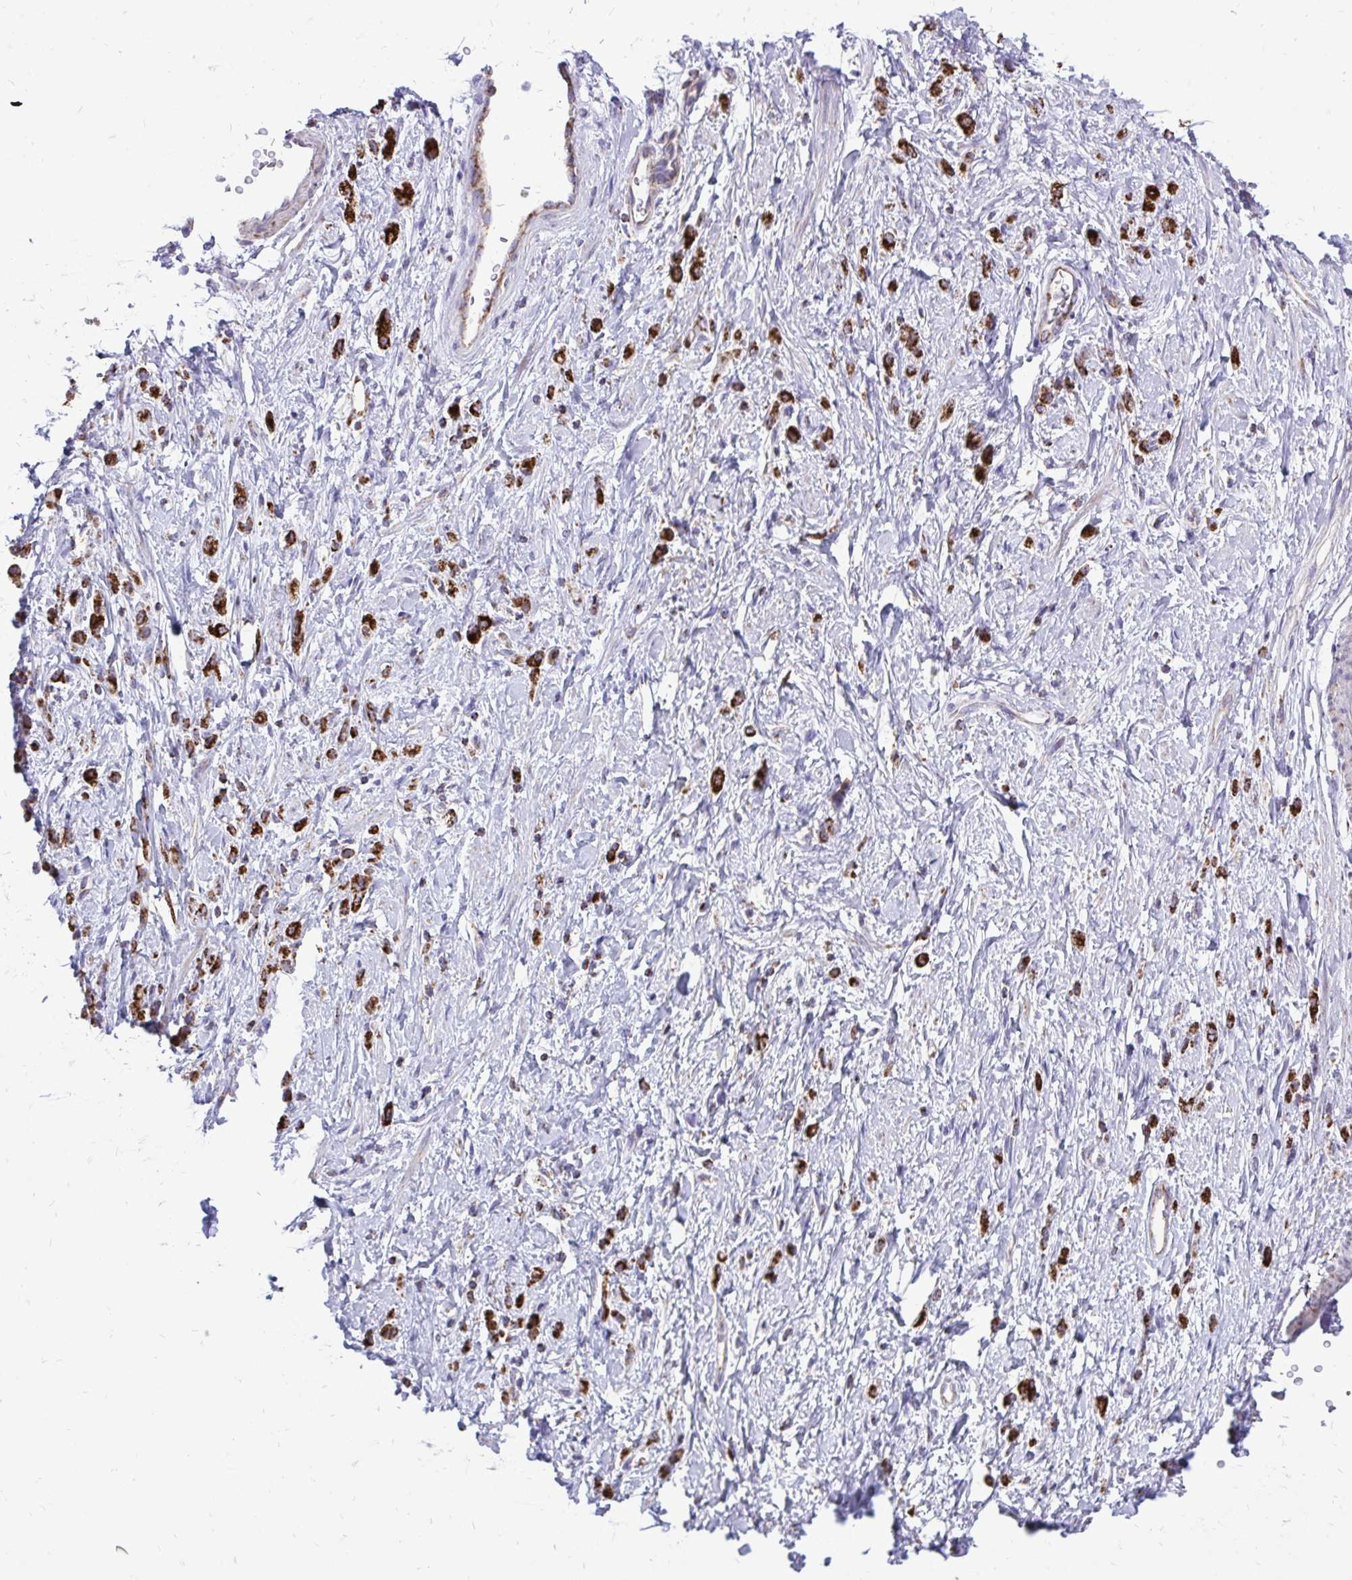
{"staining": {"intensity": "strong", "quantity": ">75%", "location": "cytoplasmic/membranous"}, "tissue": "stomach cancer", "cell_type": "Tumor cells", "image_type": "cancer", "snomed": [{"axis": "morphology", "description": "Adenocarcinoma, NOS"}, {"axis": "topography", "description": "Stomach"}], "caption": "A high amount of strong cytoplasmic/membranous expression is appreciated in about >75% of tumor cells in stomach adenocarcinoma tissue. (DAB (3,3'-diaminobenzidine) IHC, brown staining for protein, blue staining for nuclei).", "gene": "SPTBN2", "patient": {"sex": "female", "age": 60}}